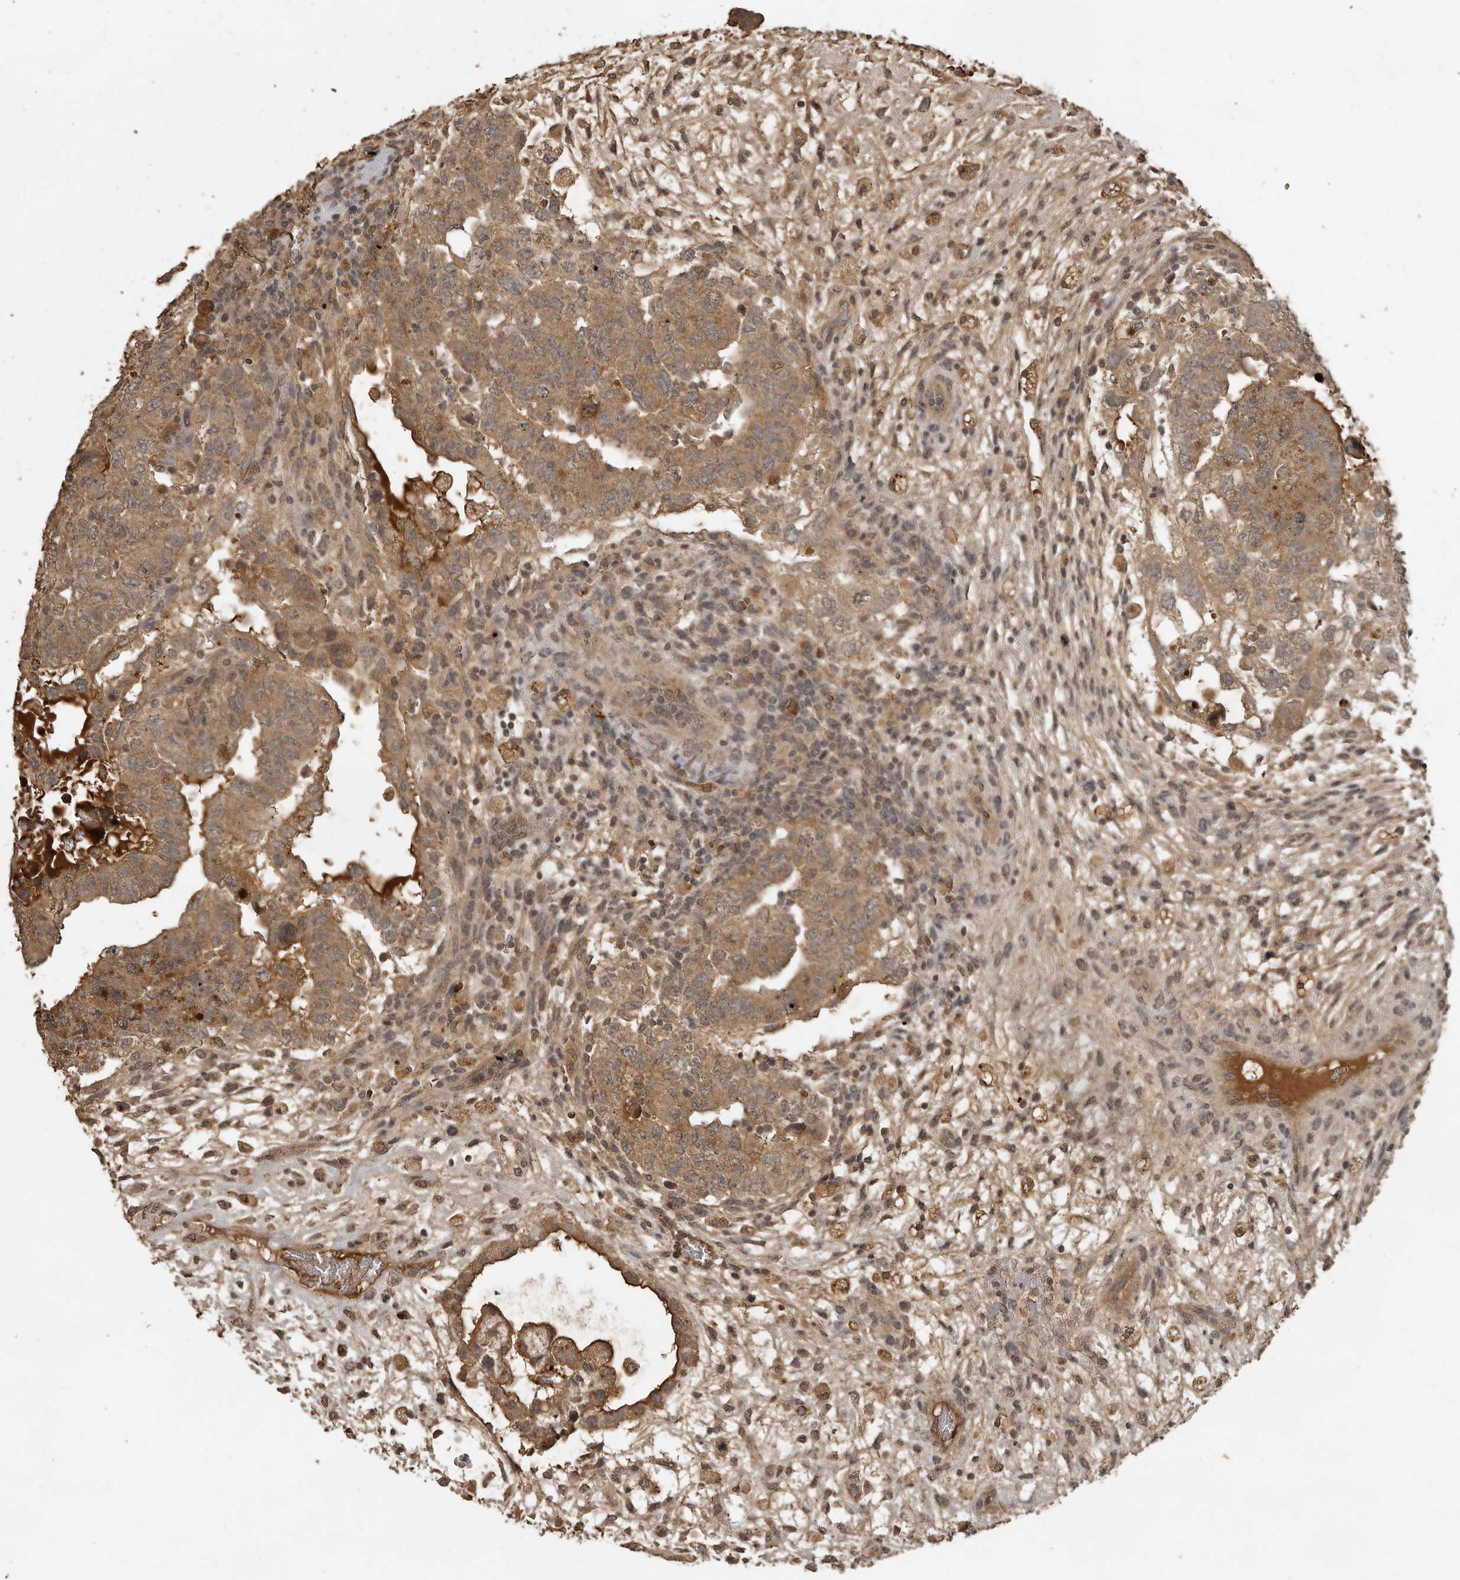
{"staining": {"intensity": "moderate", "quantity": ">75%", "location": "cytoplasmic/membranous"}, "tissue": "testis cancer", "cell_type": "Tumor cells", "image_type": "cancer", "snomed": [{"axis": "morphology", "description": "Carcinoma, Embryonal, NOS"}, {"axis": "topography", "description": "Testis"}], "caption": "Testis cancer (embryonal carcinoma) tissue demonstrates moderate cytoplasmic/membranous positivity in approximately >75% of tumor cells, visualized by immunohistochemistry.", "gene": "CTF1", "patient": {"sex": "male", "age": 36}}